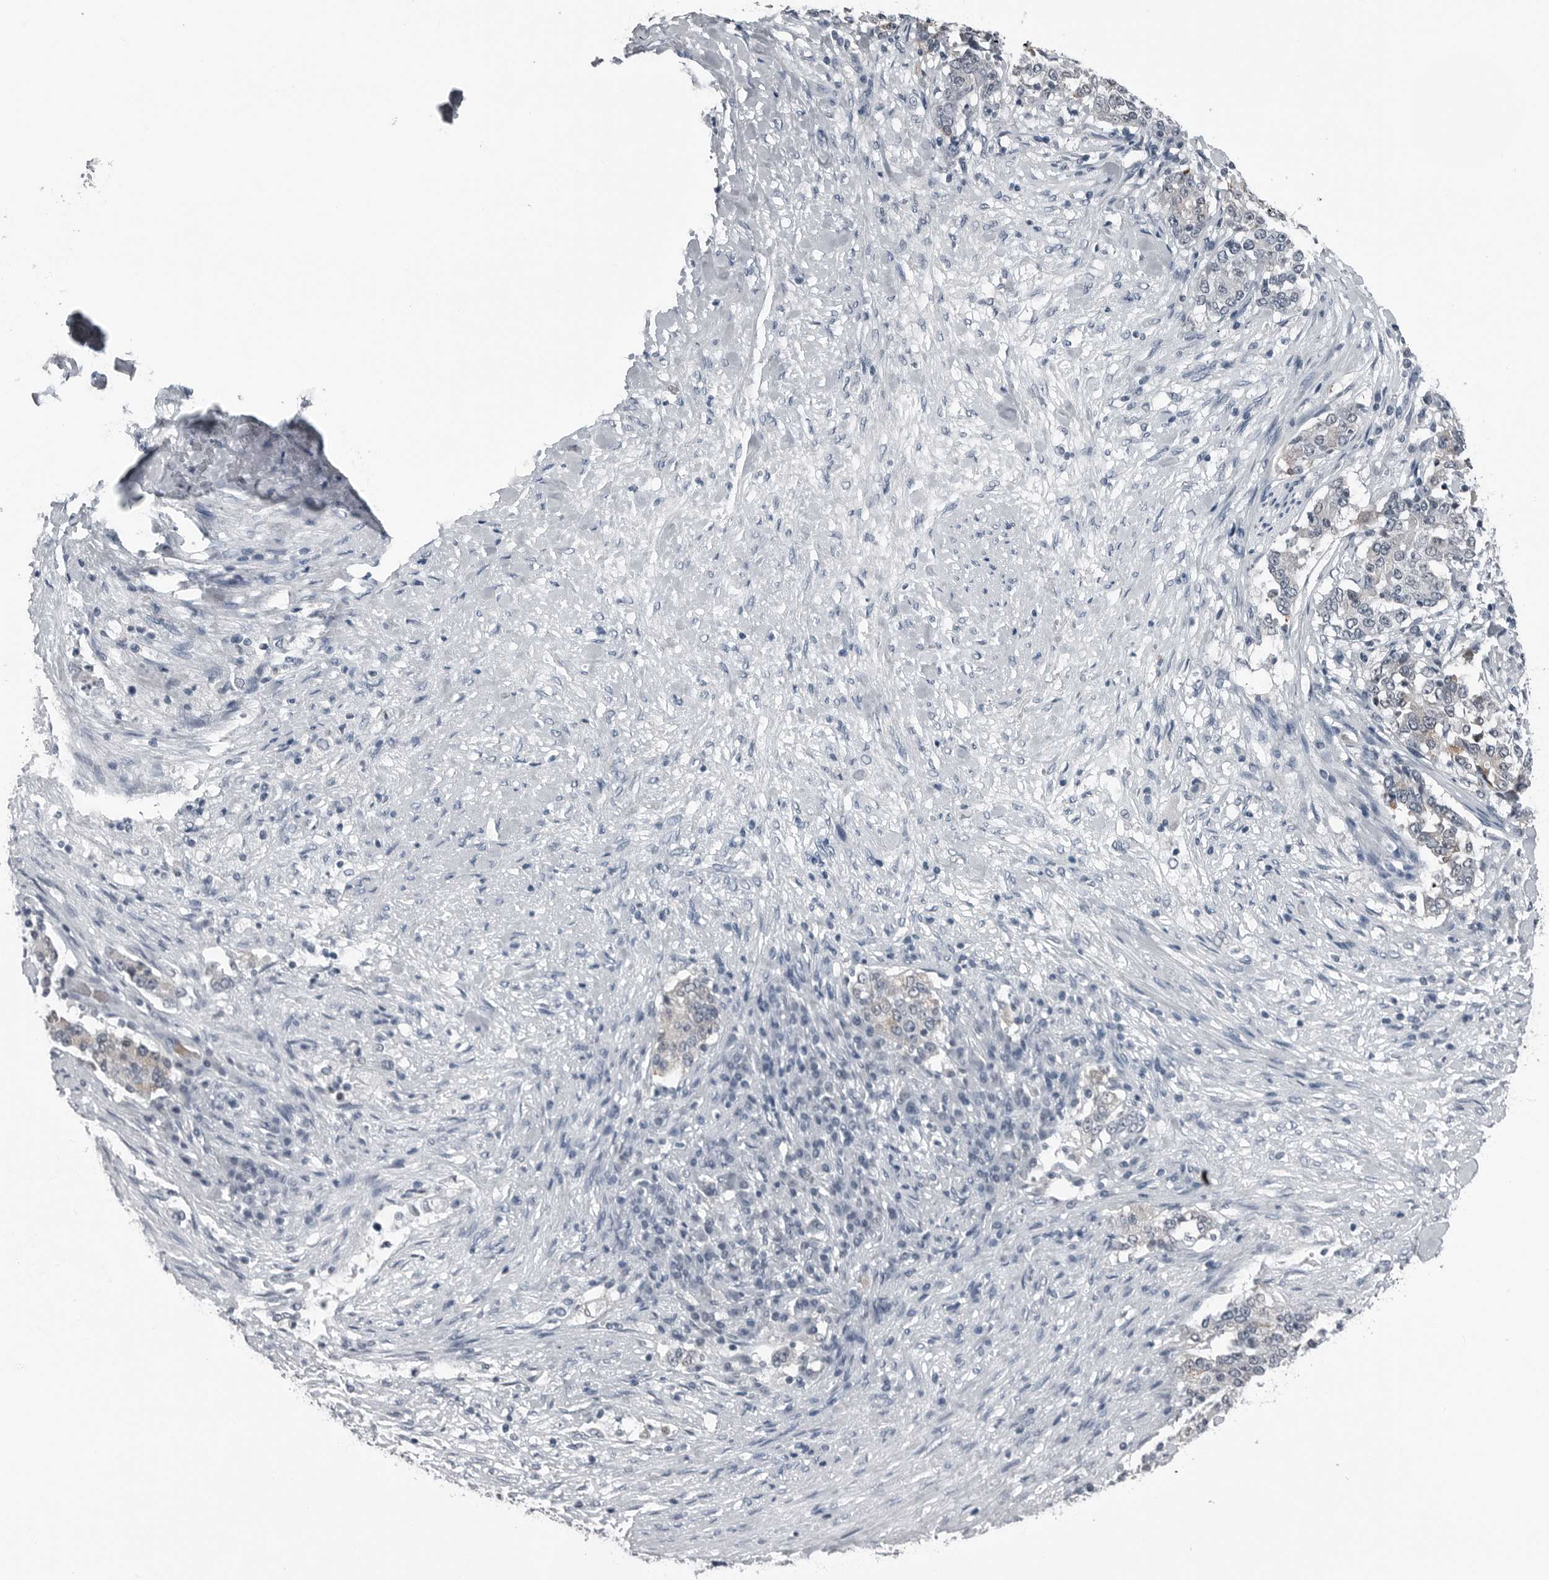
{"staining": {"intensity": "negative", "quantity": "none", "location": "none"}, "tissue": "stomach cancer", "cell_type": "Tumor cells", "image_type": "cancer", "snomed": [{"axis": "morphology", "description": "Adenocarcinoma, NOS"}, {"axis": "topography", "description": "Stomach"}], "caption": "High power microscopy photomicrograph of an IHC photomicrograph of adenocarcinoma (stomach), revealing no significant positivity in tumor cells.", "gene": "SPINK1", "patient": {"sex": "male", "age": 59}}